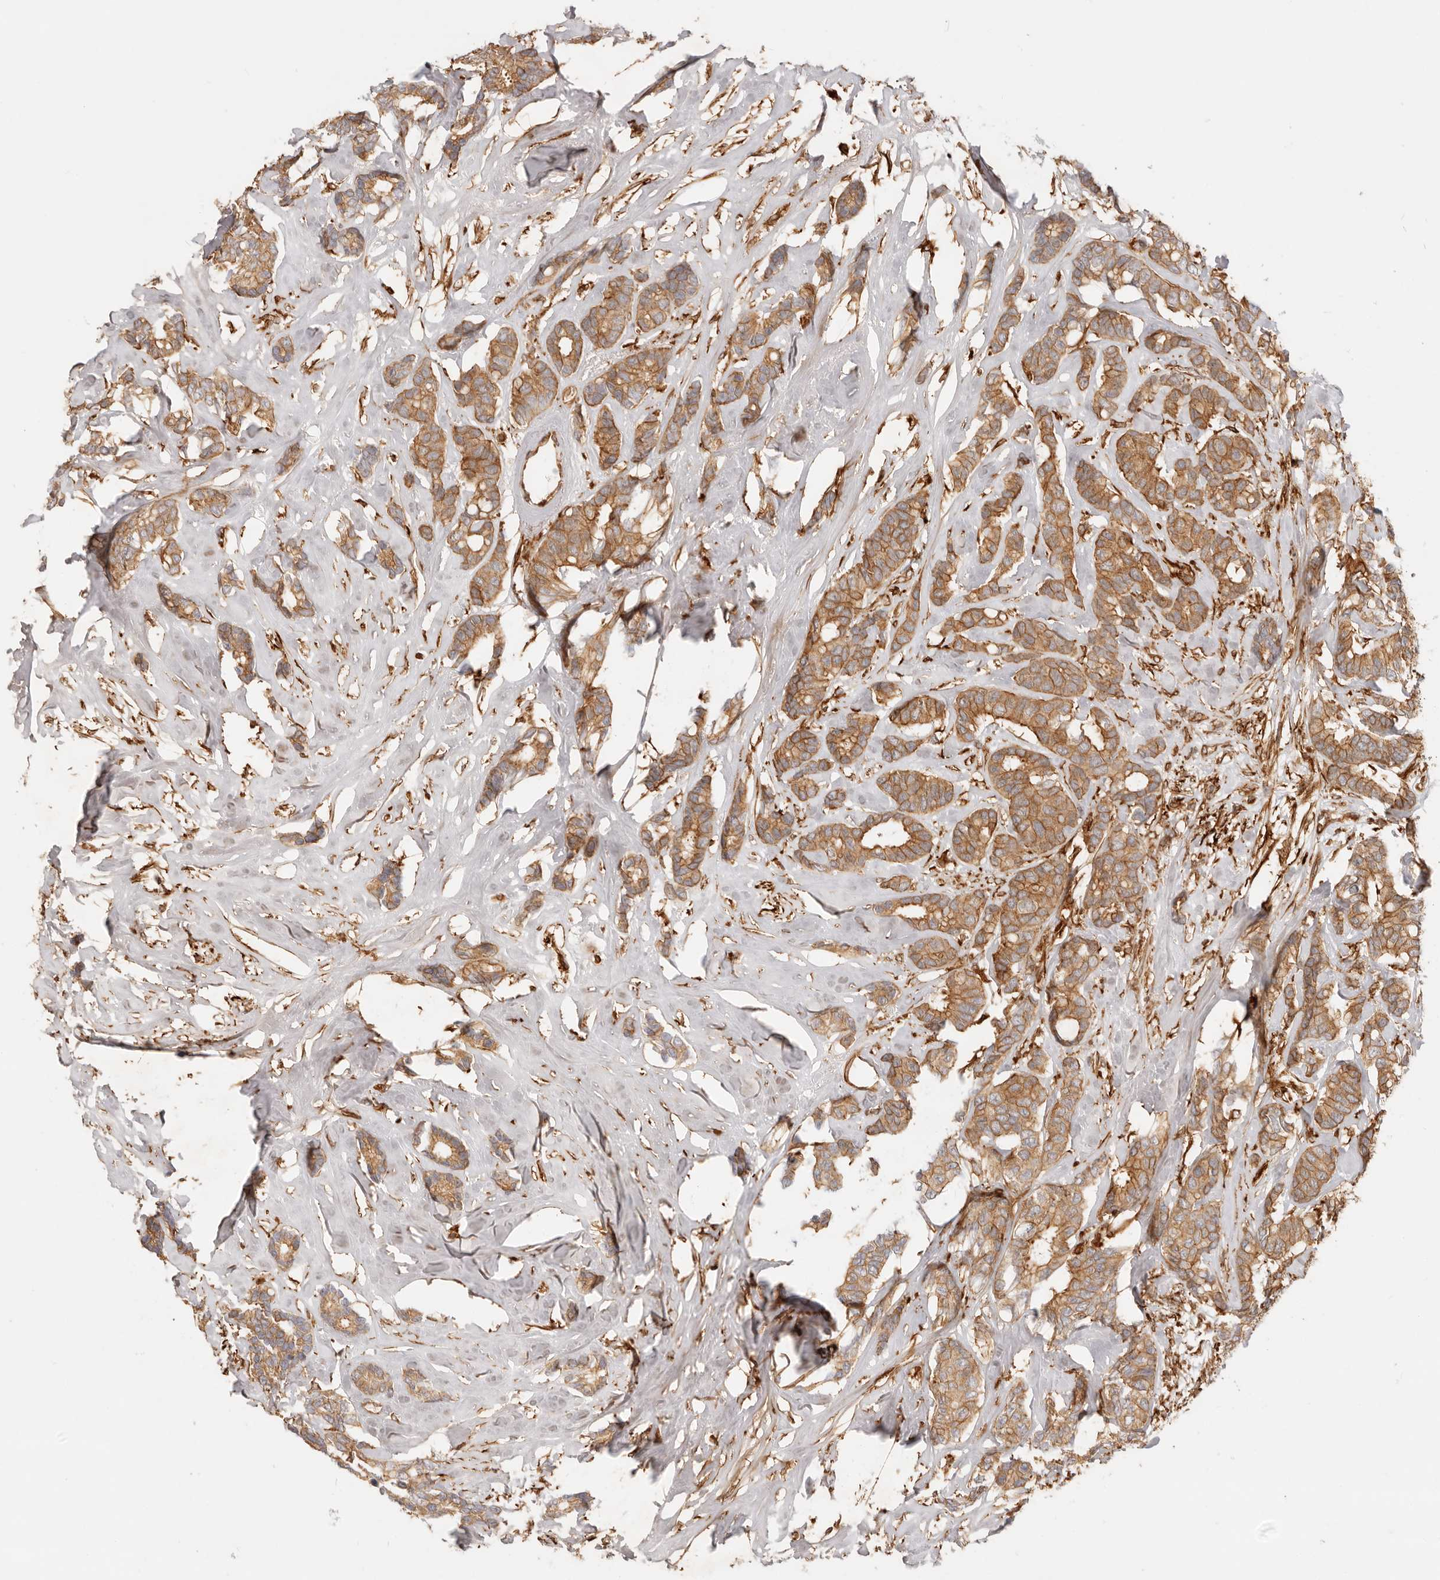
{"staining": {"intensity": "moderate", "quantity": ">75%", "location": "cytoplasmic/membranous"}, "tissue": "breast cancer", "cell_type": "Tumor cells", "image_type": "cancer", "snomed": [{"axis": "morphology", "description": "Duct carcinoma"}, {"axis": "topography", "description": "Breast"}], "caption": "Breast cancer stained for a protein (brown) reveals moderate cytoplasmic/membranous positive expression in about >75% of tumor cells.", "gene": "UFSP1", "patient": {"sex": "female", "age": 87}}